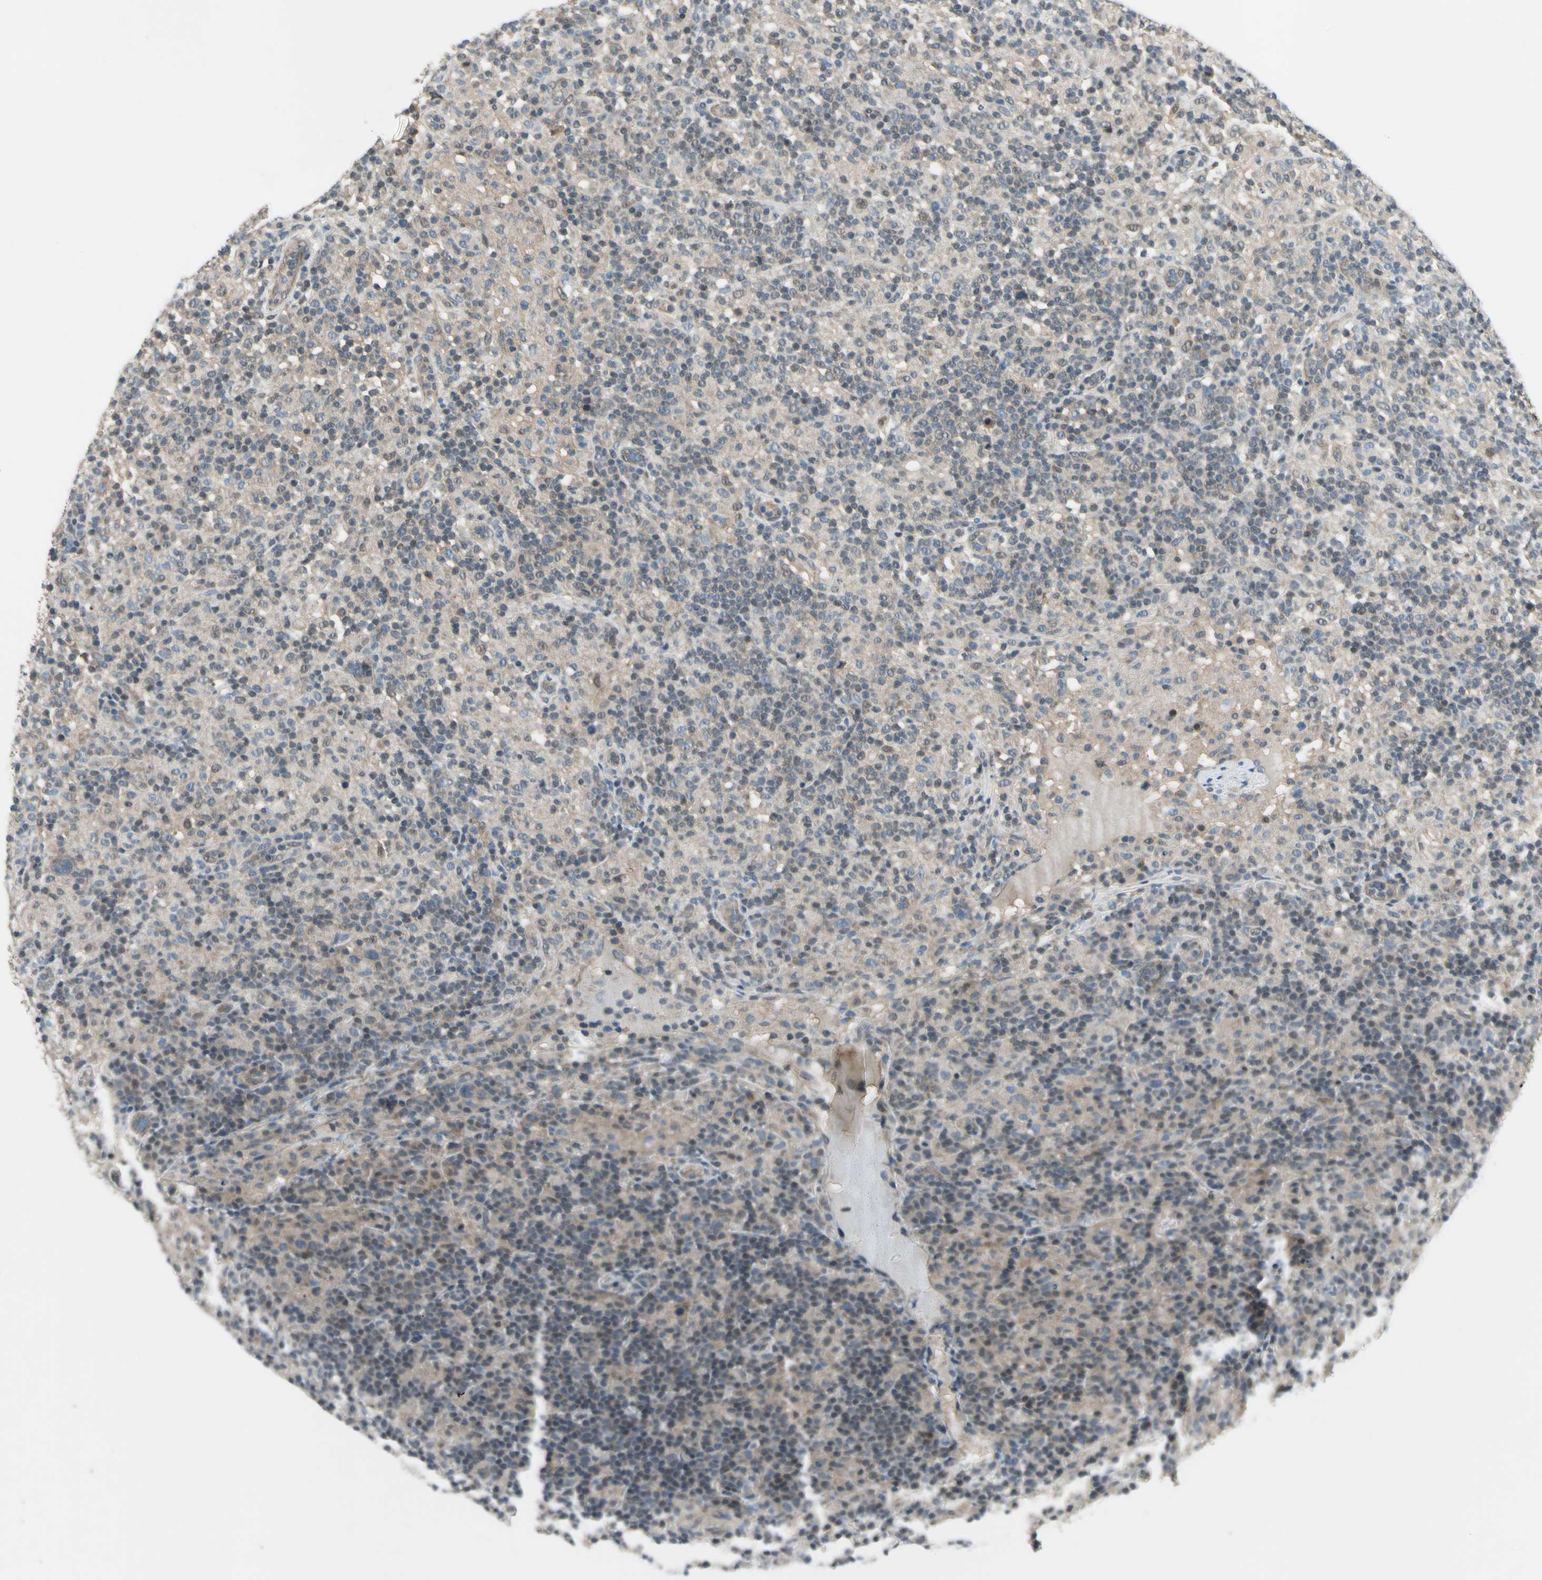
{"staining": {"intensity": "weak", "quantity": "<25%", "location": "nuclear"}, "tissue": "lymphoma", "cell_type": "Tumor cells", "image_type": "cancer", "snomed": [{"axis": "morphology", "description": "Hodgkin's disease, NOS"}, {"axis": "topography", "description": "Lymph node"}], "caption": "Lymphoma was stained to show a protein in brown. There is no significant positivity in tumor cells. (Brightfield microscopy of DAB (3,3'-diaminobenzidine) immunohistochemistry (IHC) at high magnification).", "gene": "PSMD5", "patient": {"sex": "male", "age": 70}}